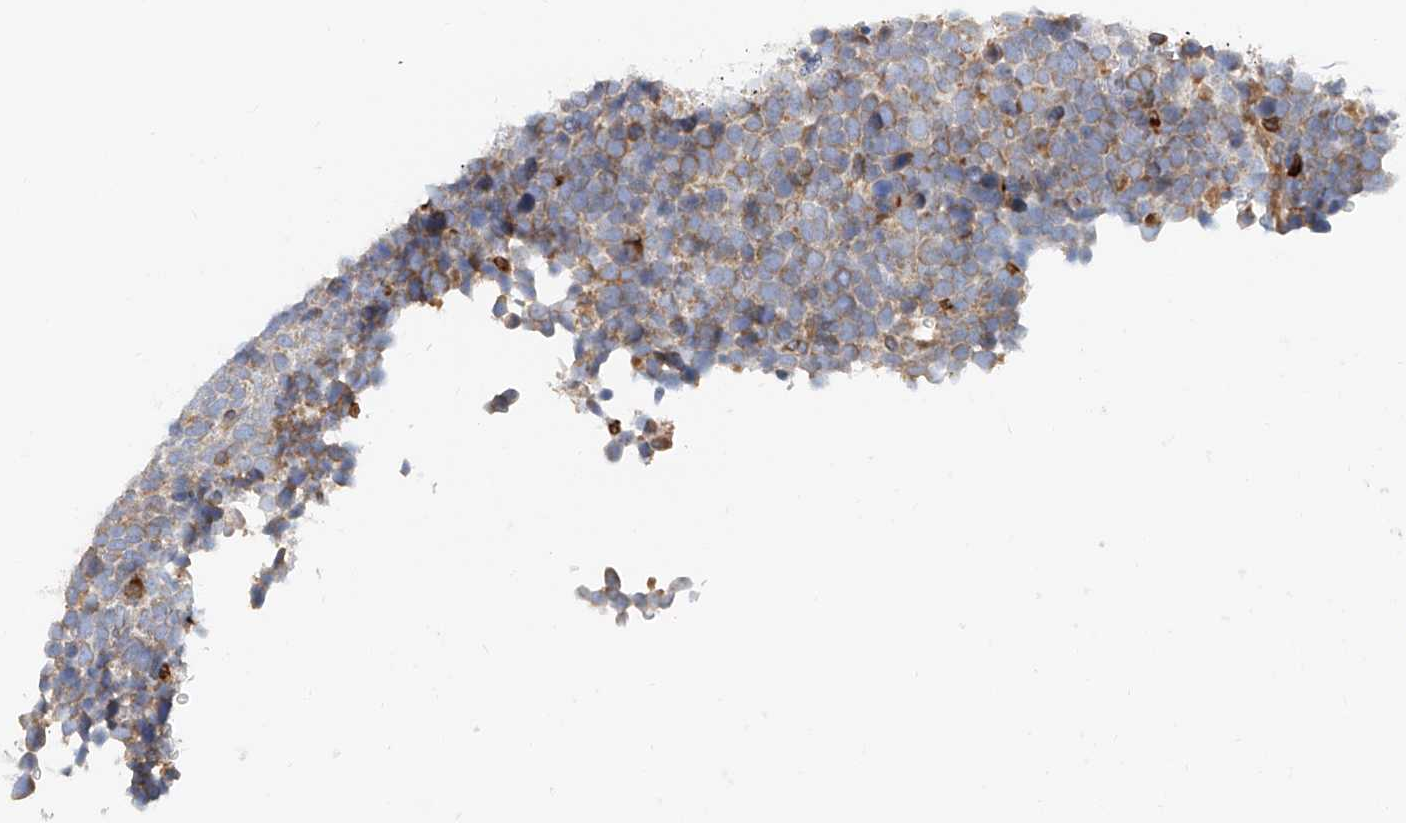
{"staining": {"intensity": "weak", "quantity": "<25%", "location": "cytoplasmic/membranous"}, "tissue": "urothelial cancer", "cell_type": "Tumor cells", "image_type": "cancer", "snomed": [{"axis": "morphology", "description": "Urothelial carcinoma, High grade"}, {"axis": "topography", "description": "Urinary bladder"}], "caption": "Tumor cells show no significant expression in urothelial cancer.", "gene": "DHRS7", "patient": {"sex": "female", "age": 82}}